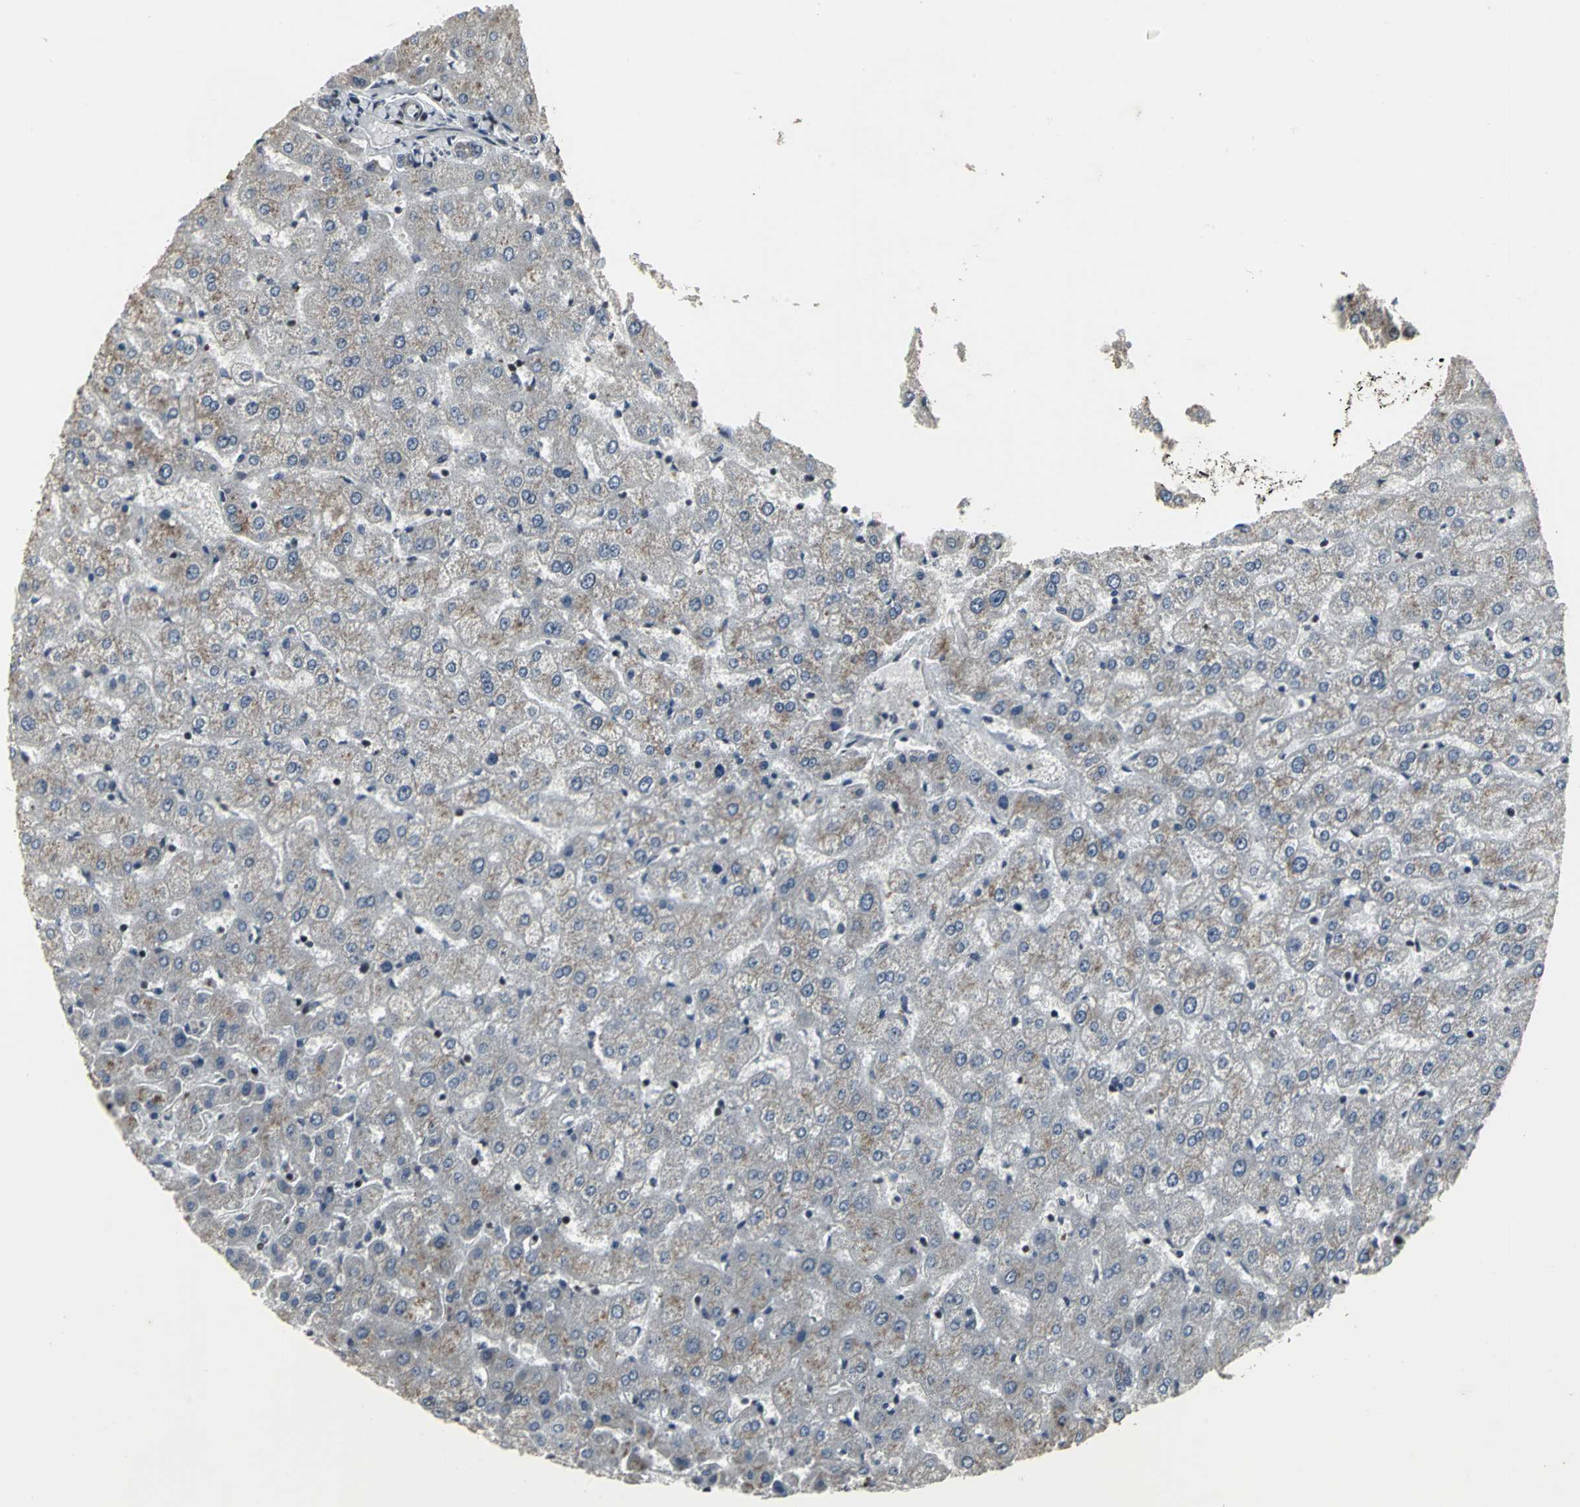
{"staining": {"intensity": "negative", "quantity": "none", "location": "none"}, "tissue": "liver", "cell_type": "Cholangiocytes", "image_type": "normal", "snomed": [{"axis": "morphology", "description": "Normal tissue, NOS"}, {"axis": "morphology", "description": "Fibrosis, NOS"}, {"axis": "topography", "description": "Liver"}], "caption": "Protein analysis of benign liver displays no significant positivity in cholangiocytes. (Brightfield microscopy of DAB immunohistochemistry at high magnification).", "gene": "SRF", "patient": {"sex": "female", "age": 29}}